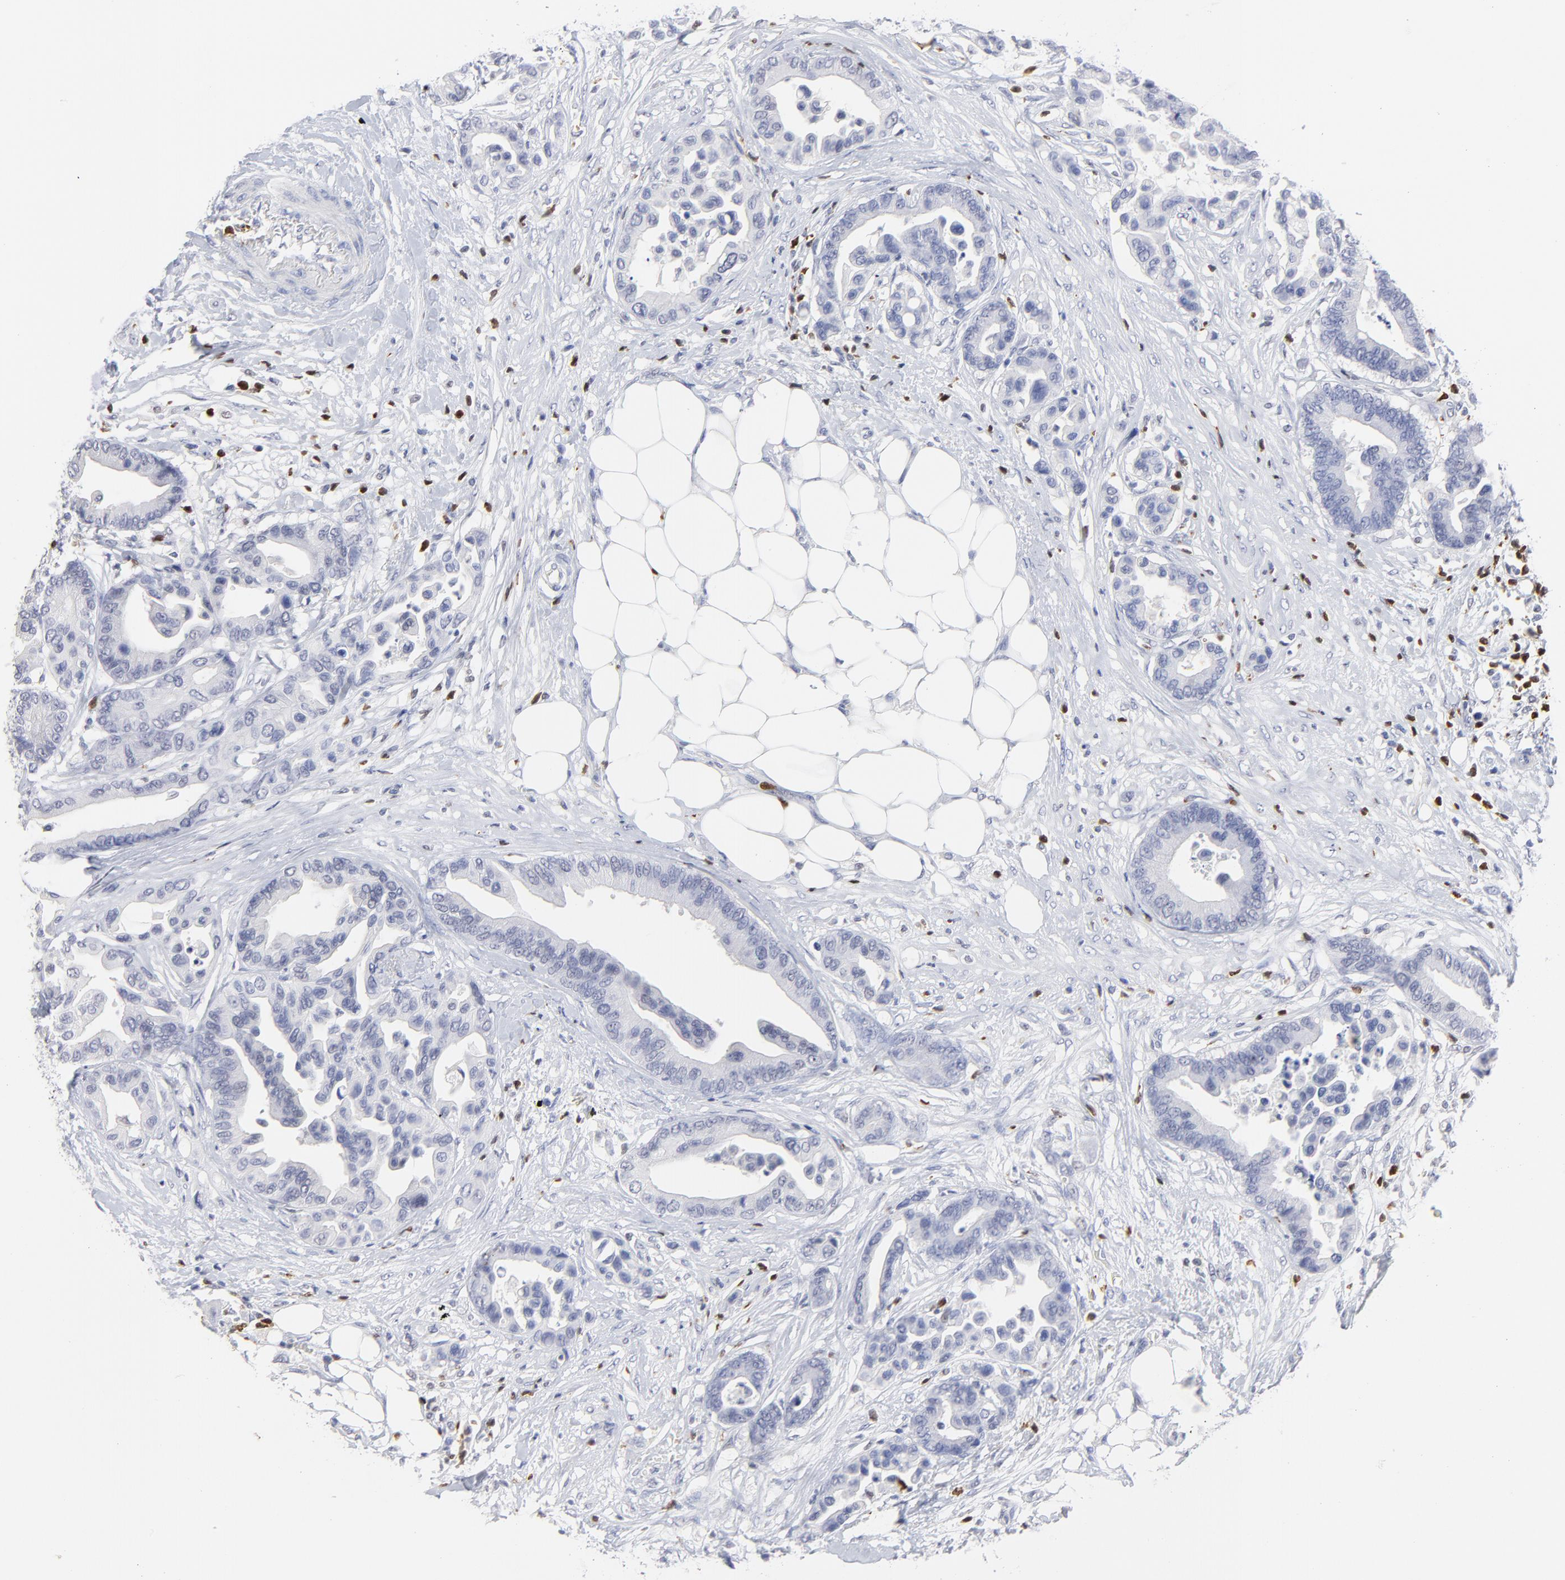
{"staining": {"intensity": "negative", "quantity": "none", "location": "none"}, "tissue": "colorectal cancer", "cell_type": "Tumor cells", "image_type": "cancer", "snomed": [{"axis": "morphology", "description": "Adenocarcinoma, NOS"}, {"axis": "topography", "description": "Colon"}], "caption": "DAB immunohistochemical staining of human adenocarcinoma (colorectal) demonstrates no significant positivity in tumor cells.", "gene": "ZAP70", "patient": {"sex": "male", "age": 82}}